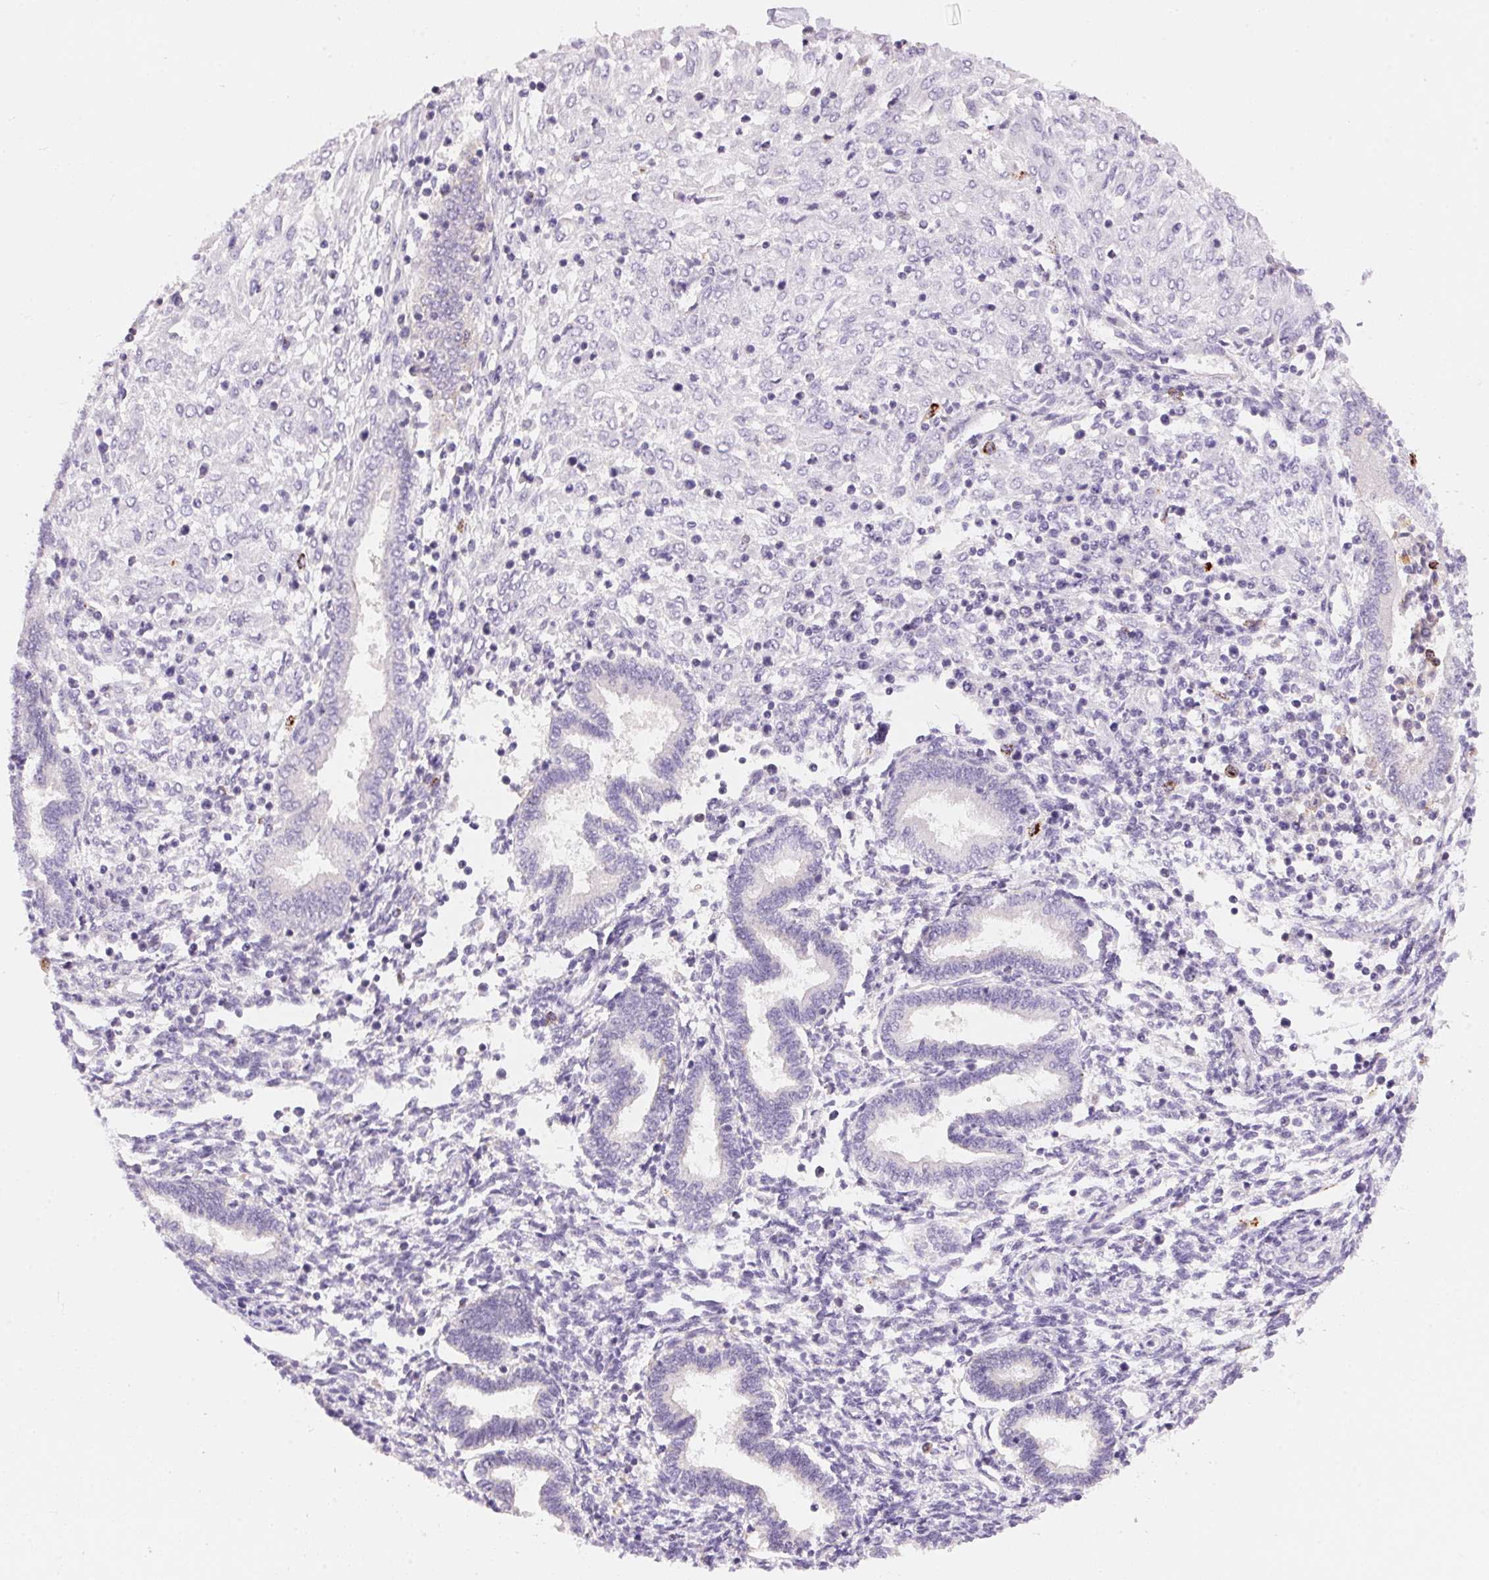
{"staining": {"intensity": "negative", "quantity": "none", "location": "none"}, "tissue": "endometrium", "cell_type": "Cells in endometrial stroma", "image_type": "normal", "snomed": [{"axis": "morphology", "description": "Normal tissue, NOS"}, {"axis": "topography", "description": "Endometrium"}], "caption": "There is no significant expression in cells in endometrial stroma of endometrium. (Brightfield microscopy of DAB immunohistochemistry (IHC) at high magnification).", "gene": "PNLIPRP3", "patient": {"sex": "female", "age": 42}}